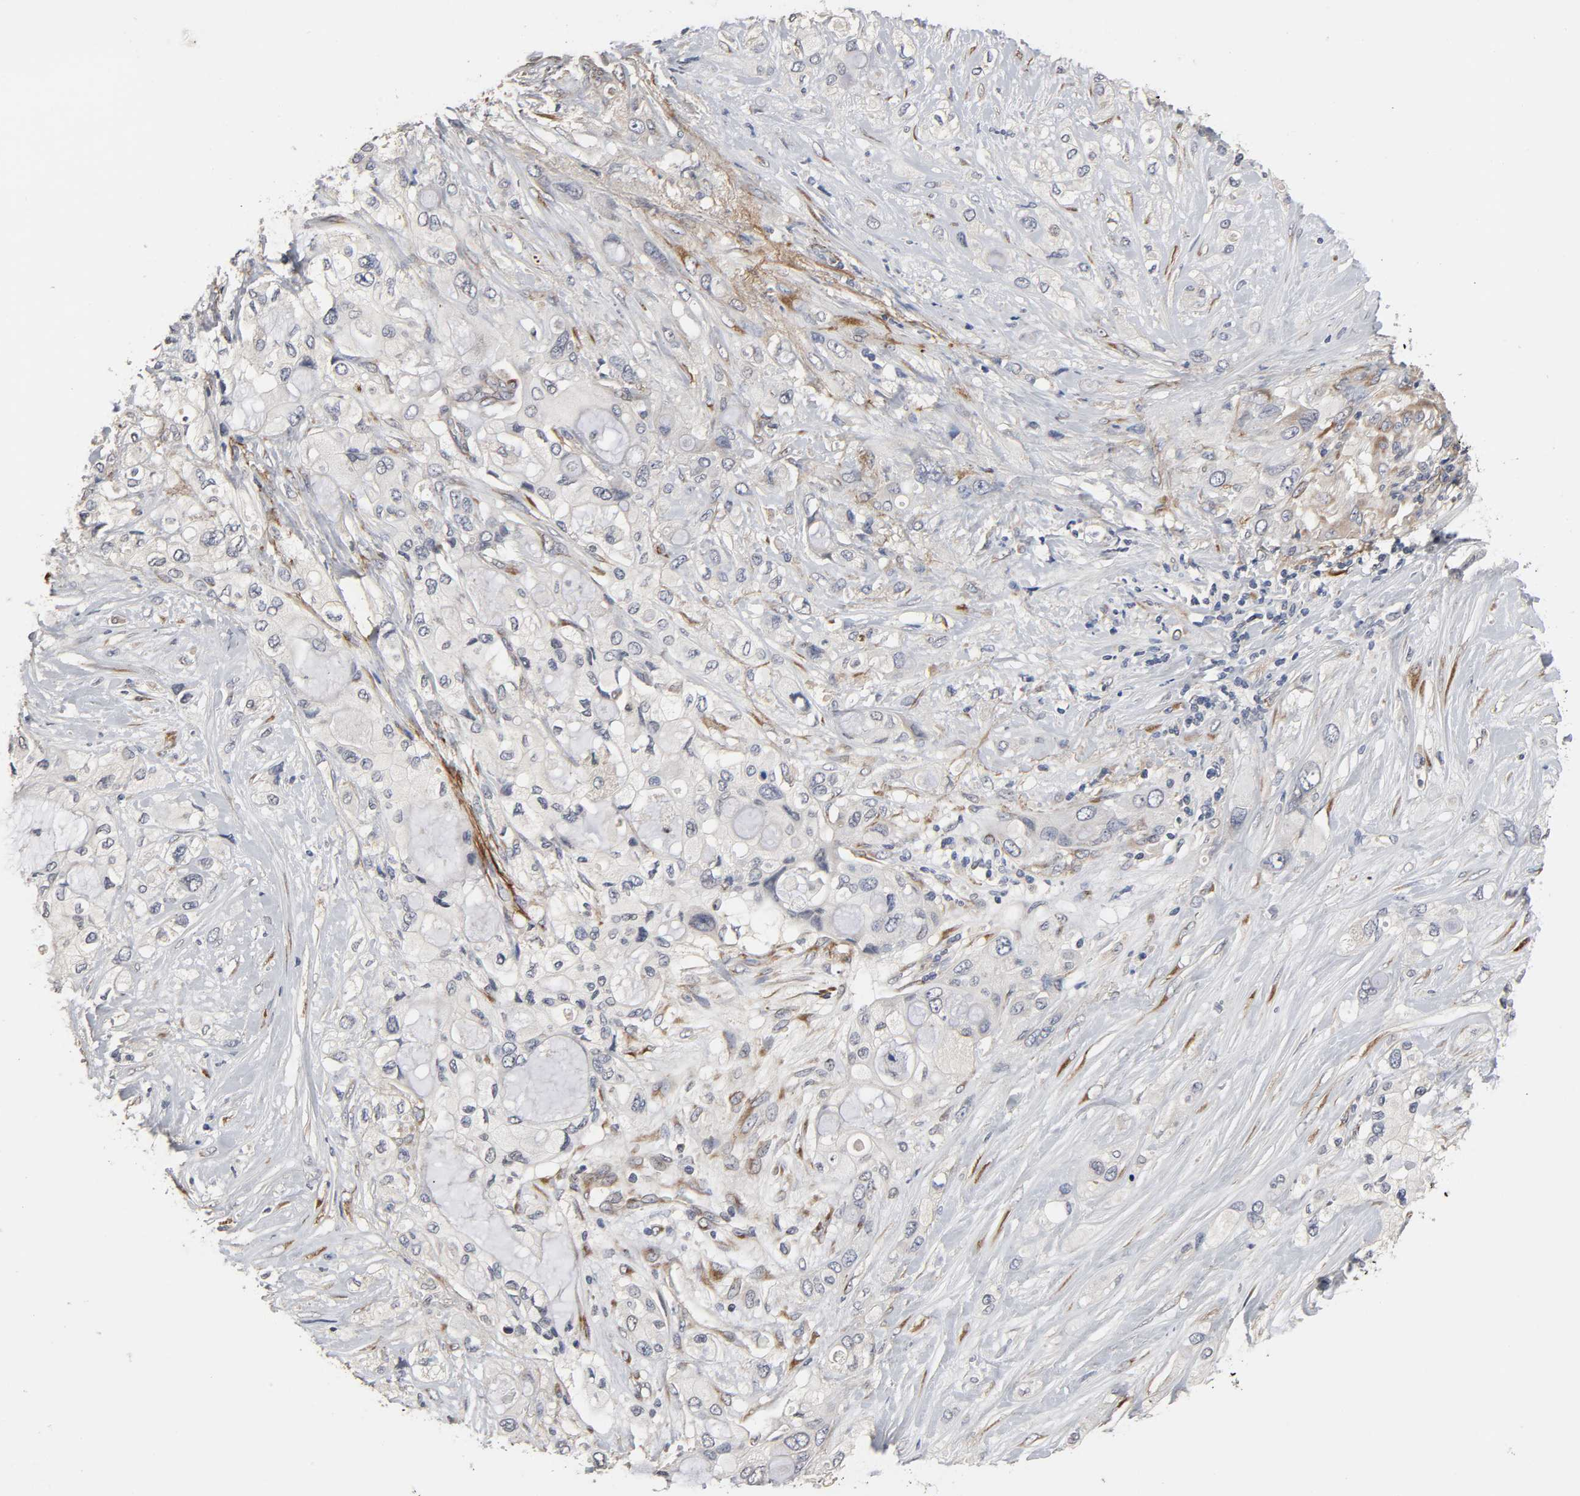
{"staining": {"intensity": "negative", "quantity": "none", "location": "none"}, "tissue": "pancreatic cancer", "cell_type": "Tumor cells", "image_type": "cancer", "snomed": [{"axis": "morphology", "description": "Adenocarcinoma, NOS"}, {"axis": "topography", "description": "Pancreas"}], "caption": "High magnification brightfield microscopy of pancreatic adenocarcinoma stained with DAB (3,3'-diaminobenzidine) (brown) and counterstained with hematoxylin (blue): tumor cells show no significant staining.", "gene": "HDLBP", "patient": {"sex": "female", "age": 59}}